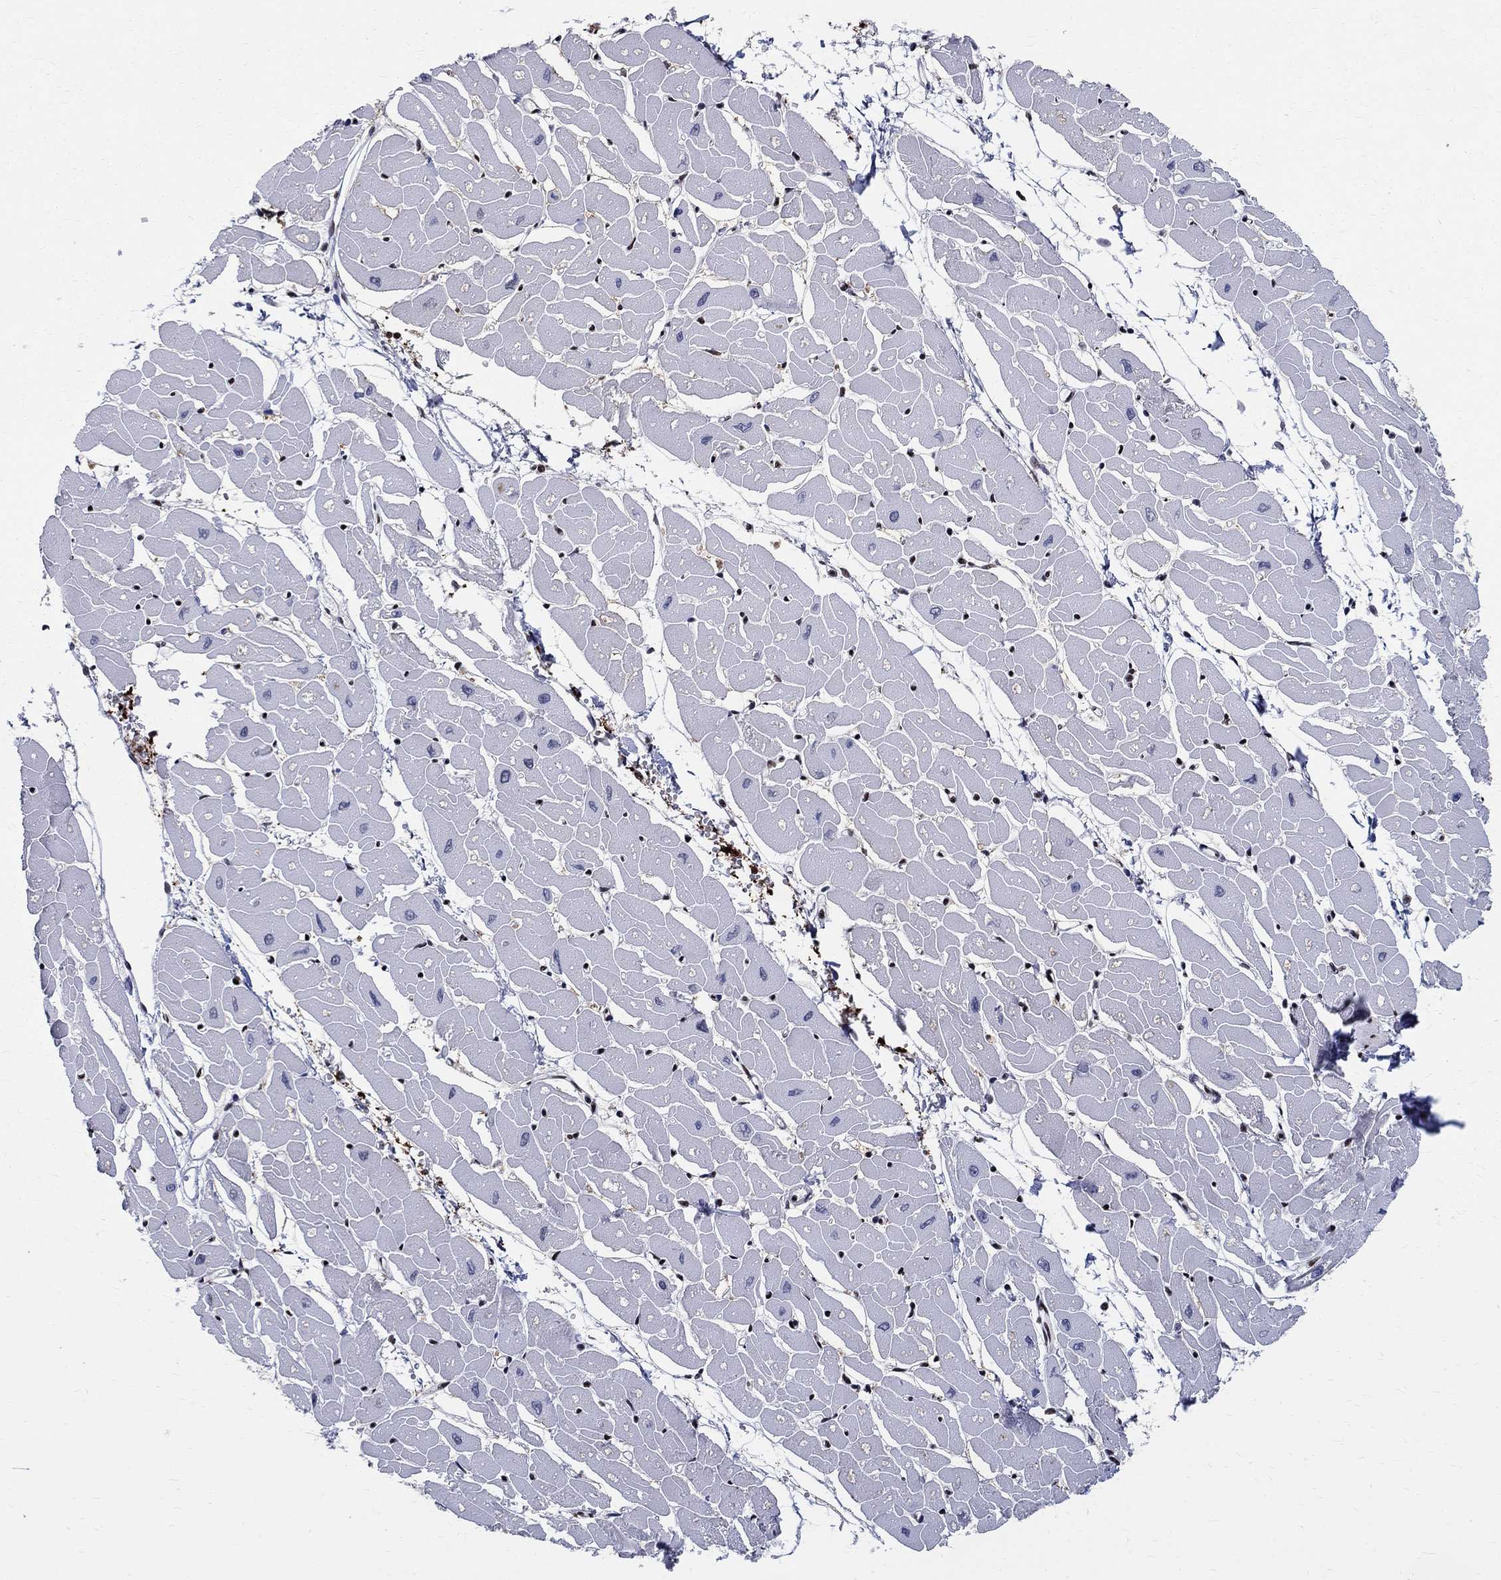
{"staining": {"intensity": "strong", "quantity": "25%-75%", "location": "nuclear"}, "tissue": "heart muscle", "cell_type": "Cardiomyocytes", "image_type": "normal", "snomed": [{"axis": "morphology", "description": "Normal tissue, NOS"}, {"axis": "topography", "description": "Heart"}], "caption": "Immunohistochemistry of benign human heart muscle demonstrates high levels of strong nuclear expression in approximately 25%-75% of cardiomyocytes.", "gene": "FBXO16", "patient": {"sex": "male", "age": 57}}